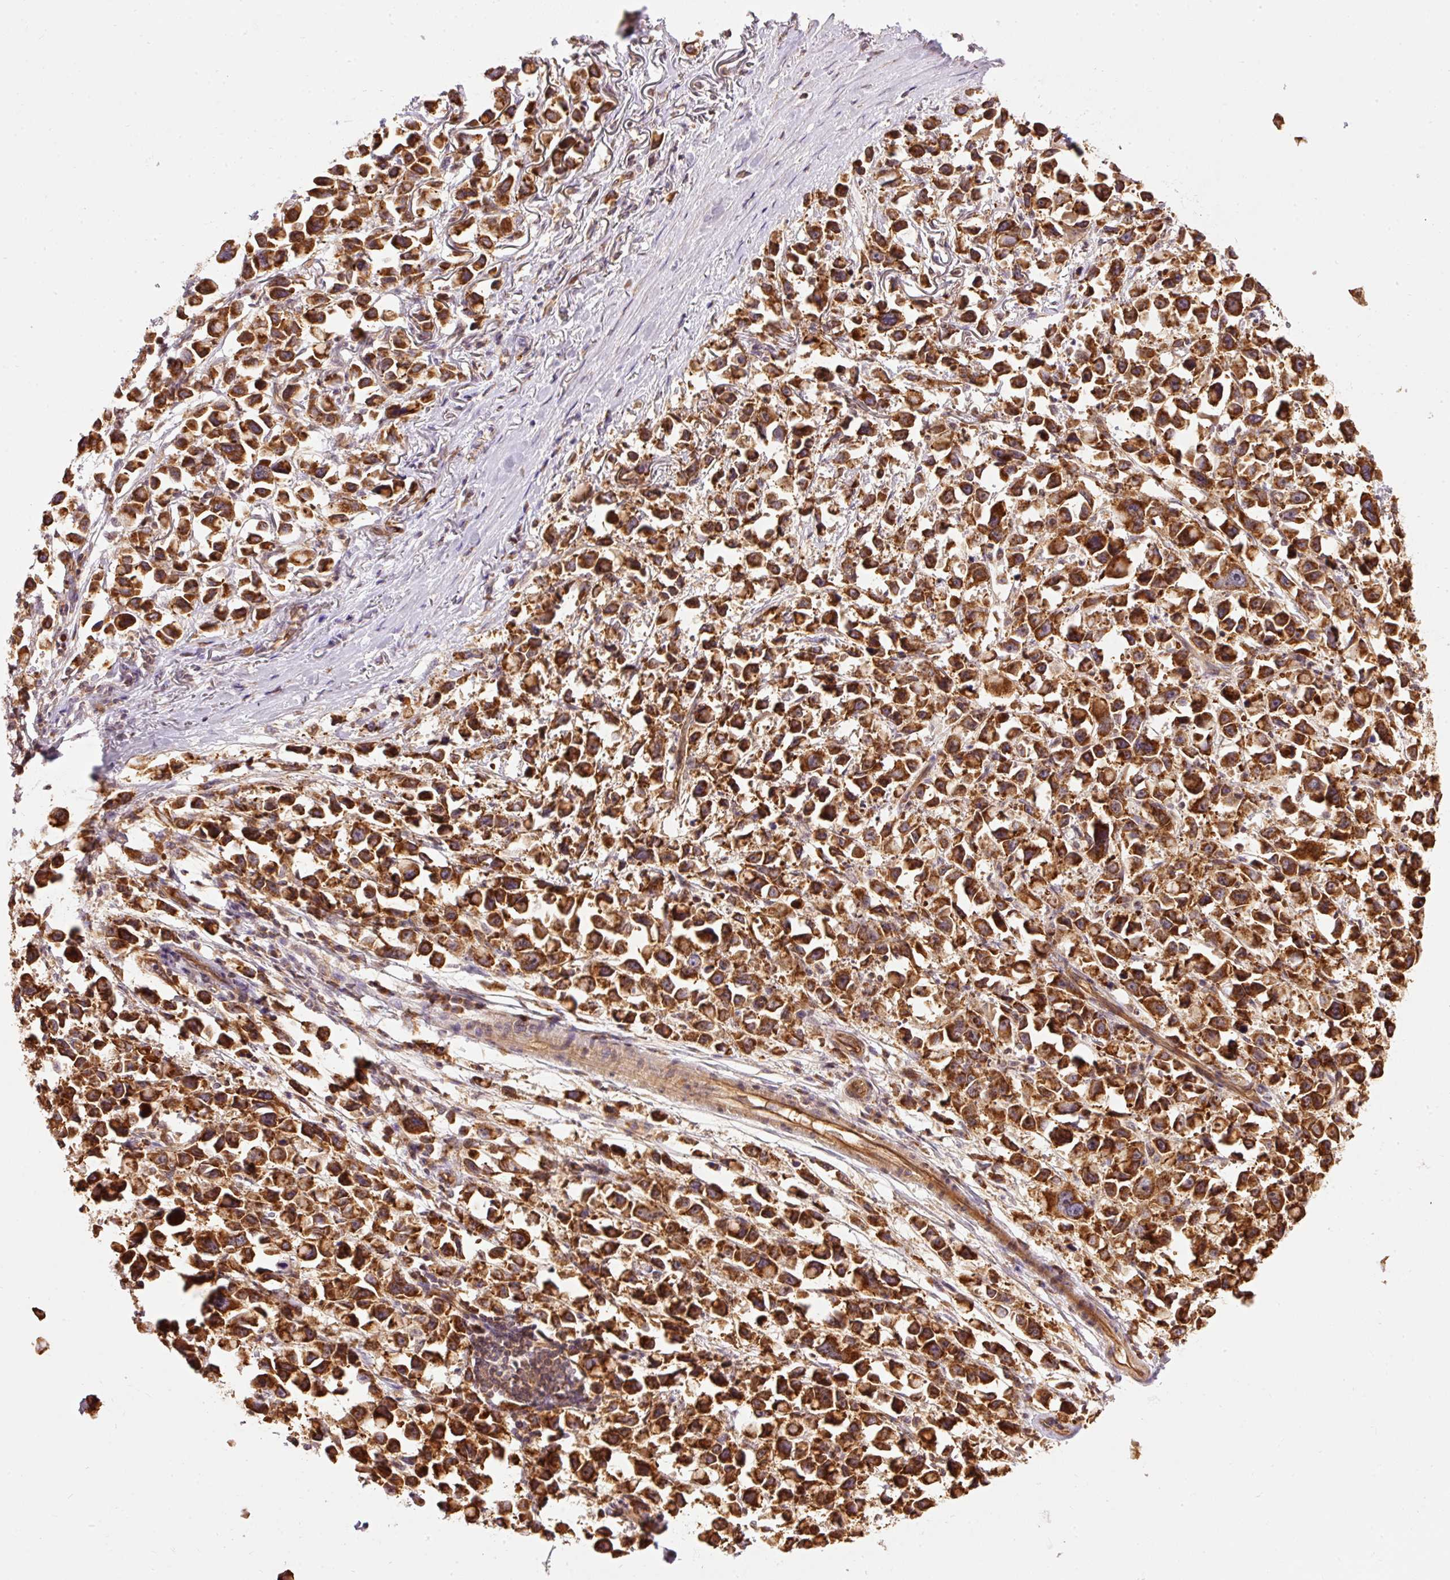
{"staining": {"intensity": "strong", "quantity": ">75%", "location": "cytoplasmic/membranous"}, "tissue": "stomach cancer", "cell_type": "Tumor cells", "image_type": "cancer", "snomed": [{"axis": "morphology", "description": "Adenocarcinoma, NOS"}, {"axis": "topography", "description": "Stomach"}], "caption": "Protein staining shows strong cytoplasmic/membranous expression in about >75% of tumor cells in stomach cancer. Nuclei are stained in blue.", "gene": "ADCY4", "patient": {"sex": "female", "age": 81}}